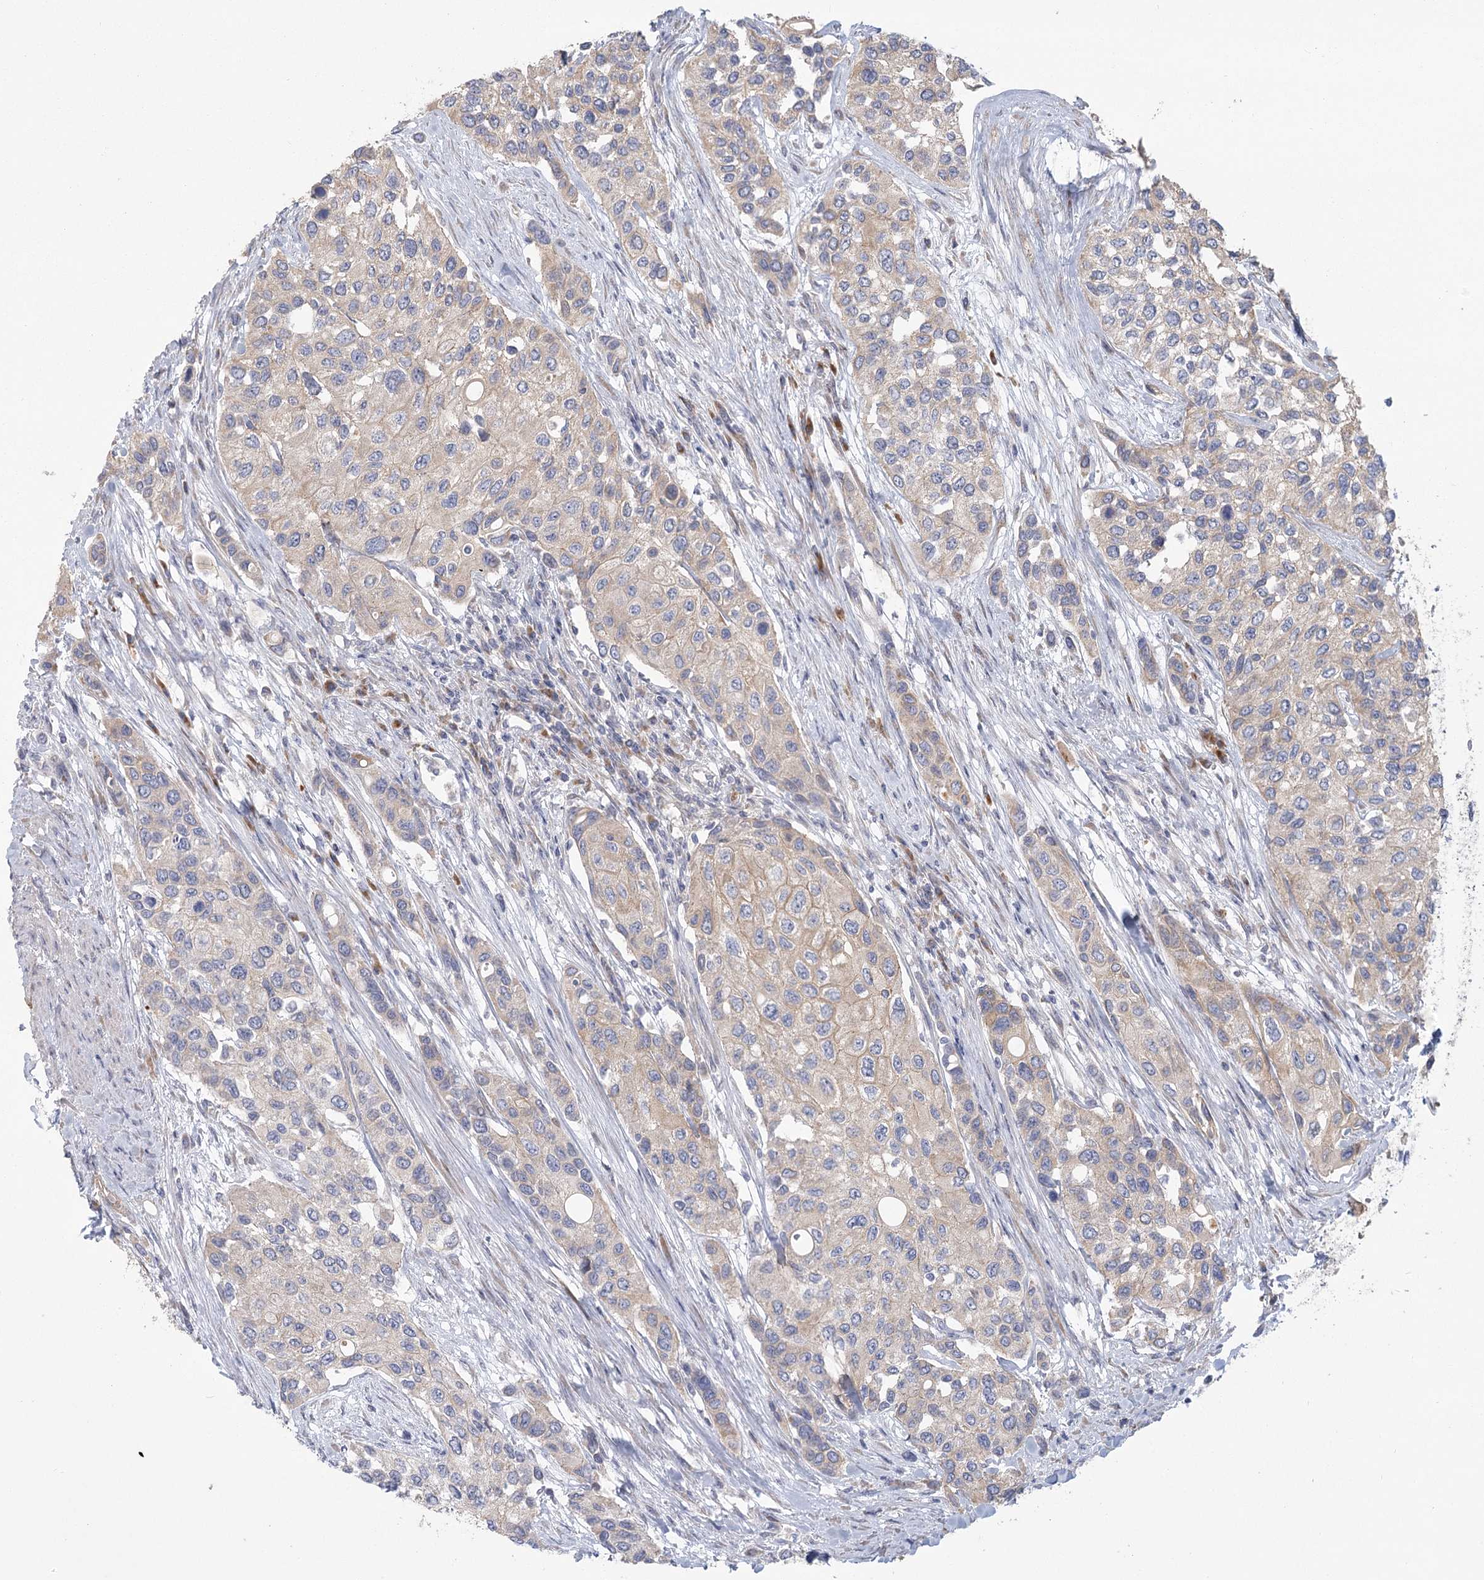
{"staining": {"intensity": "moderate", "quantity": "<25%", "location": "cytoplasmic/membranous"}, "tissue": "urothelial cancer", "cell_type": "Tumor cells", "image_type": "cancer", "snomed": [{"axis": "morphology", "description": "Normal tissue, NOS"}, {"axis": "morphology", "description": "Urothelial carcinoma, High grade"}, {"axis": "topography", "description": "Vascular tissue"}, {"axis": "topography", "description": "Urinary bladder"}], "caption": "Immunohistochemistry (DAB (3,3'-diaminobenzidine)) staining of urothelial cancer demonstrates moderate cytoplasmic/membranous protein staining in approximately <25% of tumor cells. (Brightfield microscopy of DAB IHC at high magnification).", "gene": "CNTLN", "patient": {"sex": "female", "age": 56}}